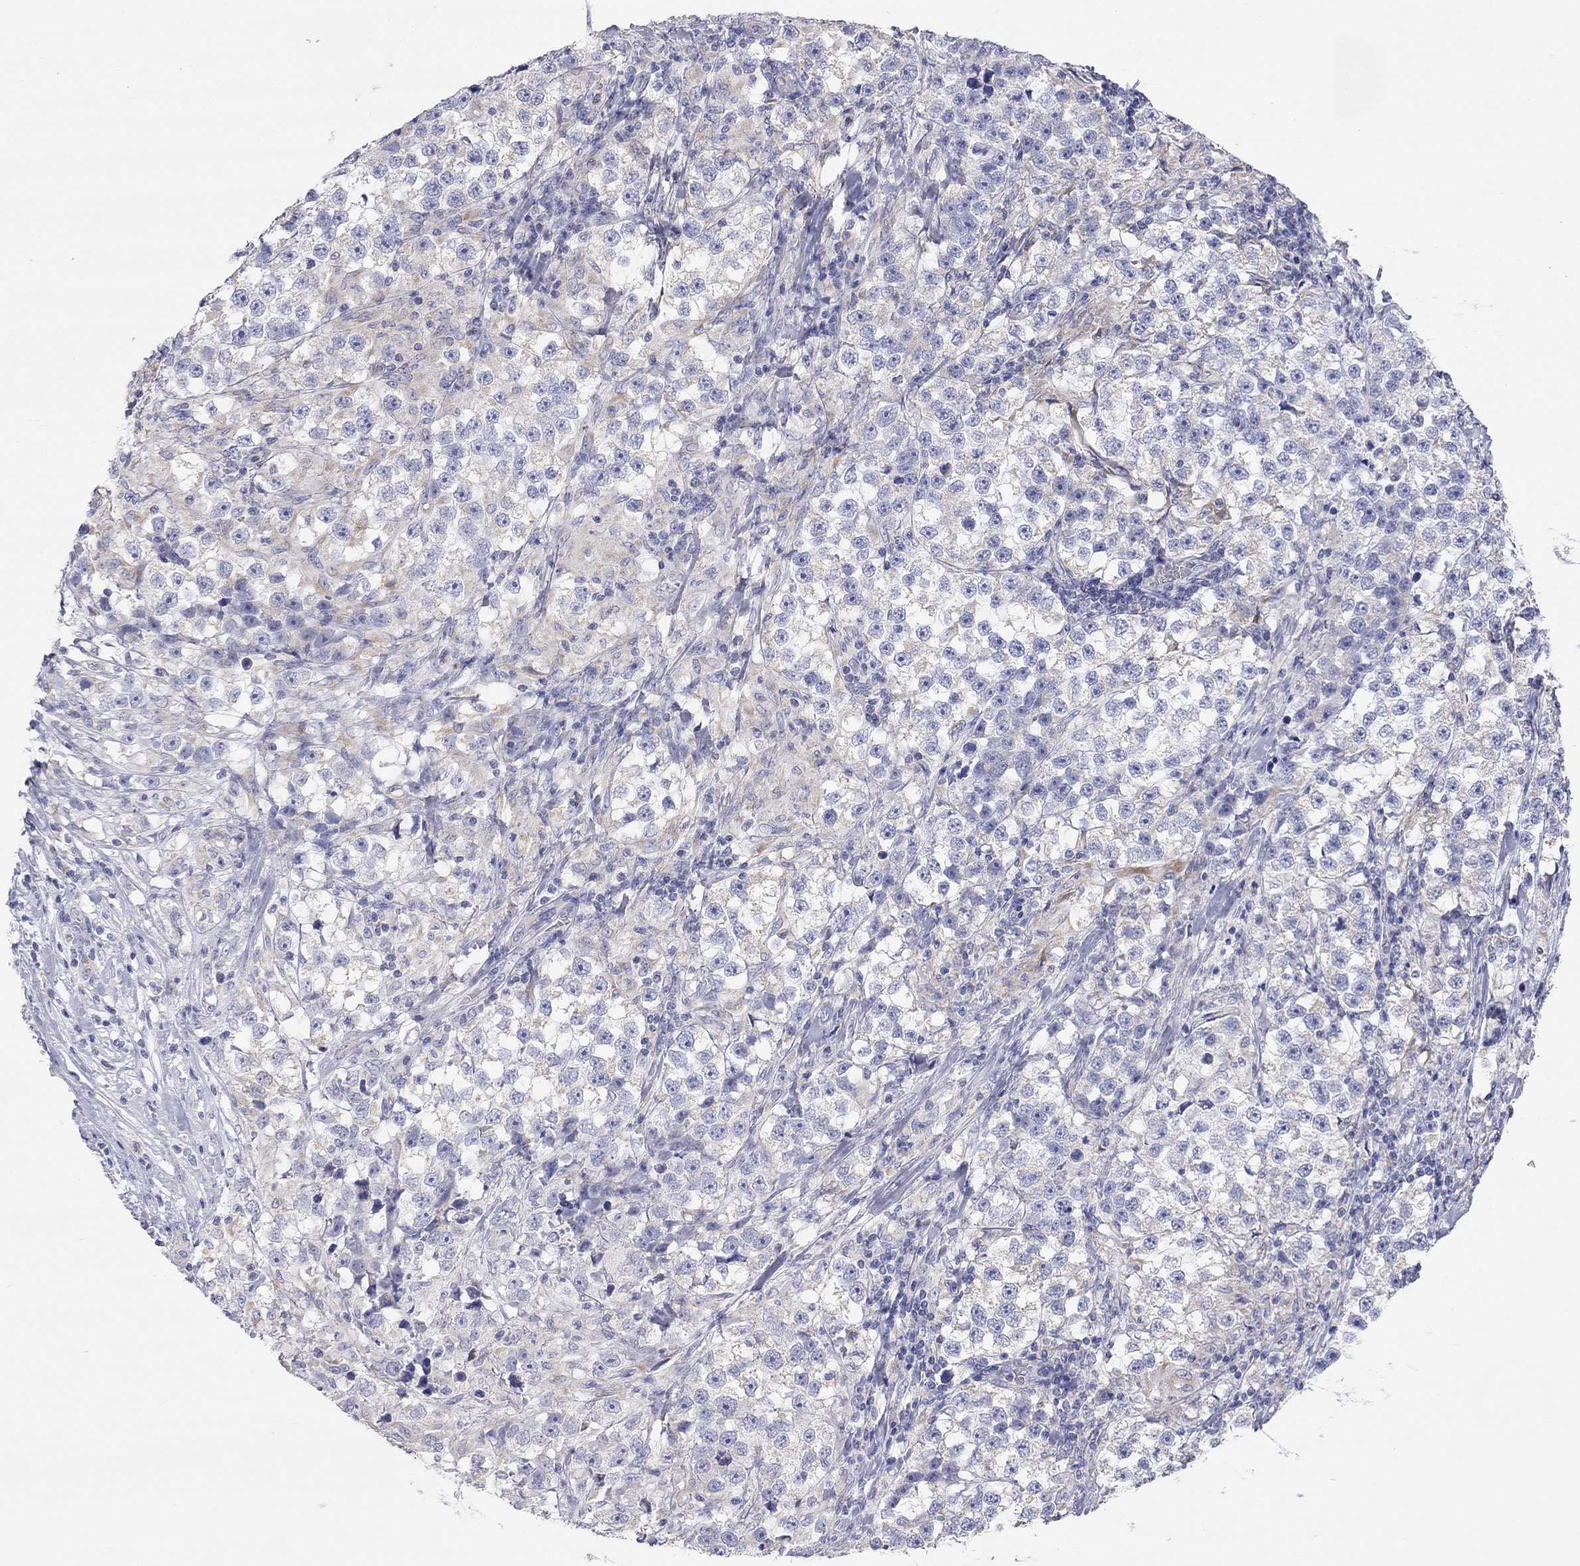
{"staining": {"intensity": "weak", "quantity": "<25%", "location": "cytoplasmic/membranous"}, "tissue": "testis cancer", "cell_type": "Tumor cells", "image_type": "cancer", "snomed": [{"axis": "morphology", "description": "Seminoma, NOS"}, {"axis": "topography", "description": "Testis"}], "caption": "Tumor cells show no significant protein expression in testis cancer.", "gene": "RCAN1", "patient": {"sex": "male", "age": 46}}